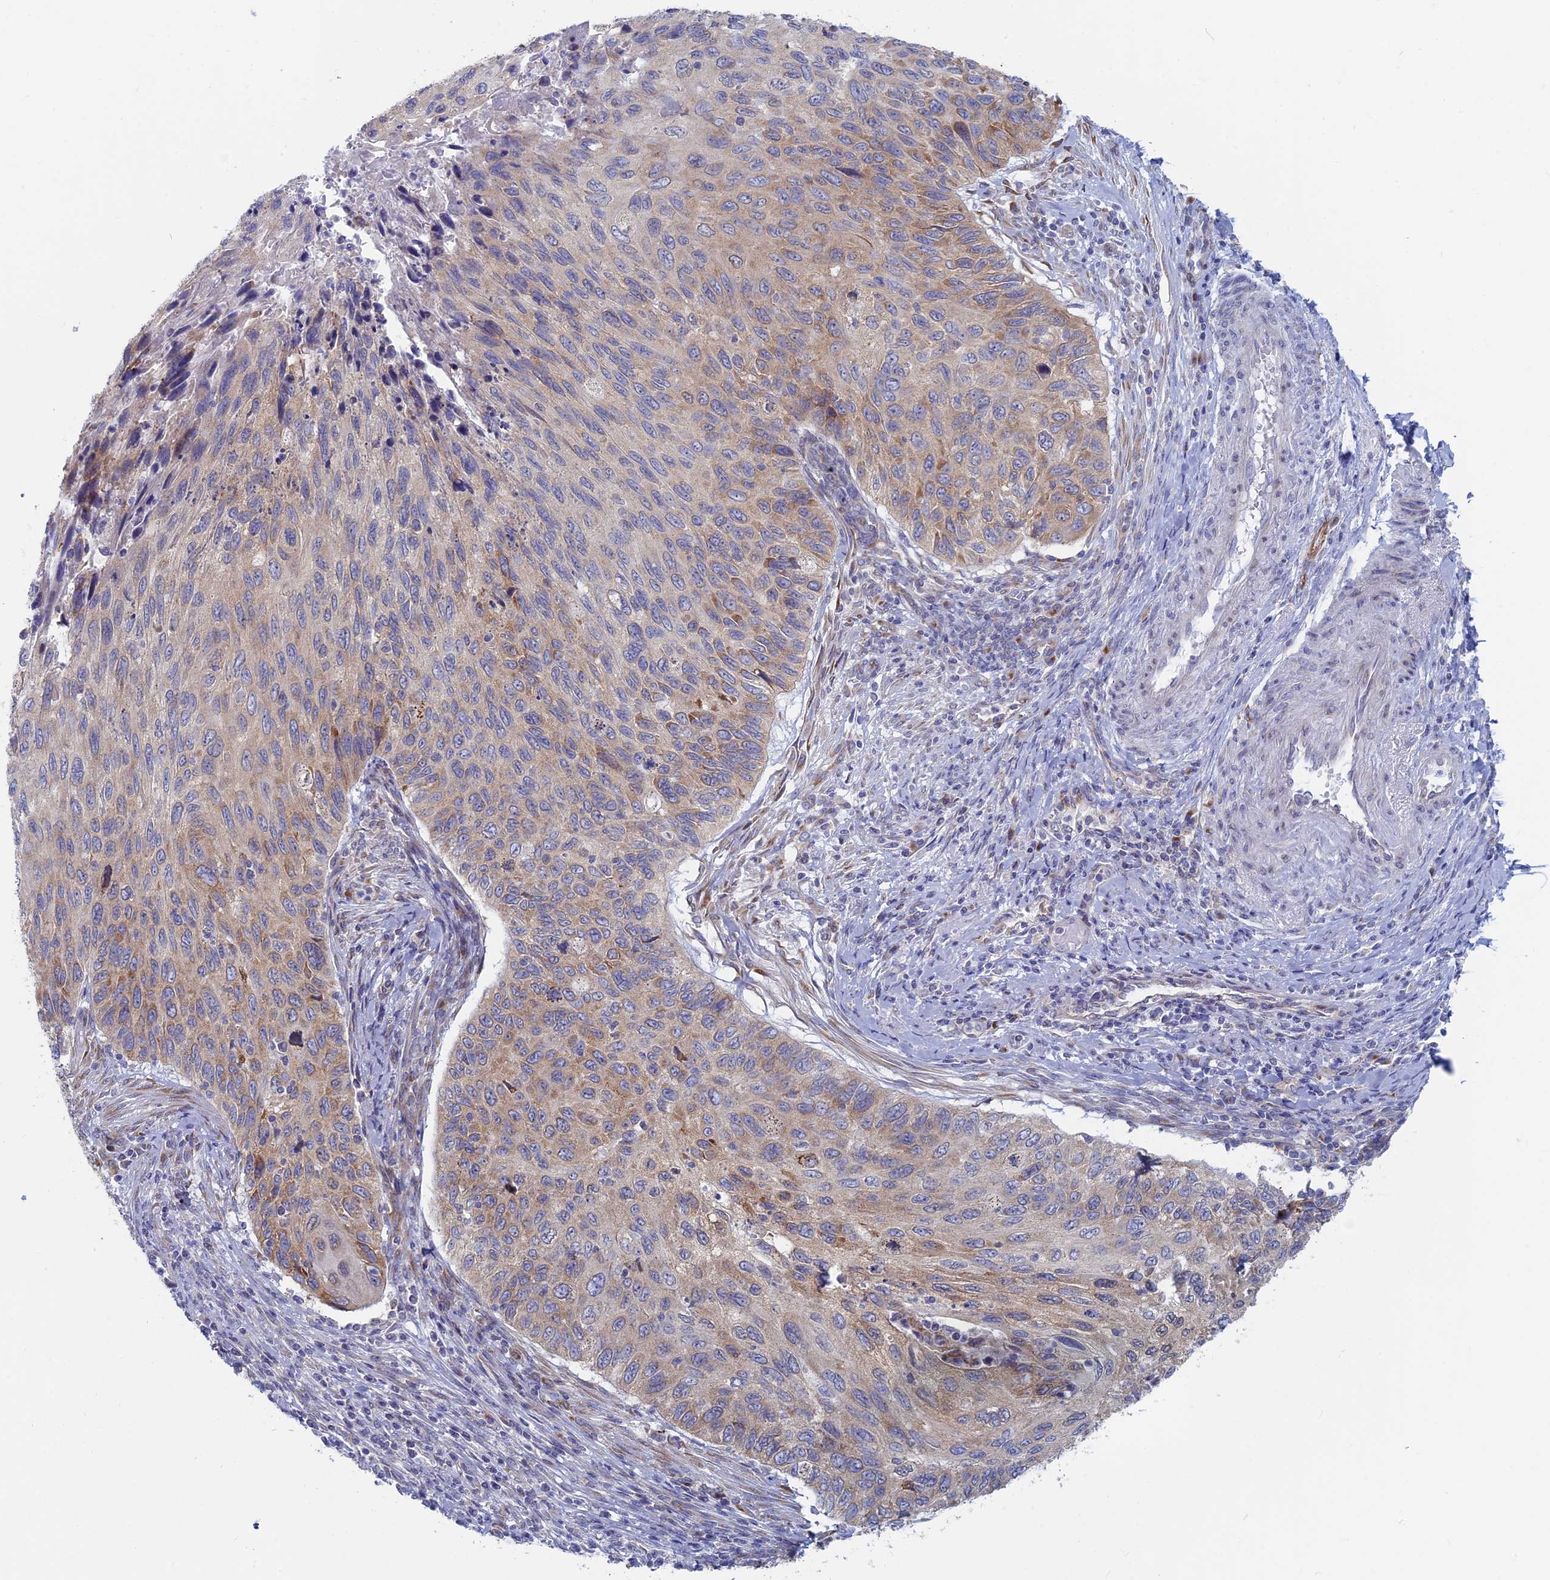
{"staining": {"intensity": "moderate", "quantity": "25%-75%", "location": "cytoplasmic/membranous"}, "tissue": "cervical cancer", "cell_type": "Tumor cells", "image_type": "cancer", "snomed": [{"axis": "morphology", "description": "Squamous cell carcinoma, NOS"}, {"axis": "topography", "description": "Cervix"}], "caption": "Cervical cancer was stained to show a protein in brown. There is medium levels of moderate cytoplasmic/membranous positivity in approximately 25%-75% of tumor cells. The staining was performed using DAB (3,3'-diaminobenzidine), with brown indicating positive protein expression. Nuclei are stained blue with hematoxylin.", "gene": "TBC1D30", "patient": {"sex": "female", "age": 70}}